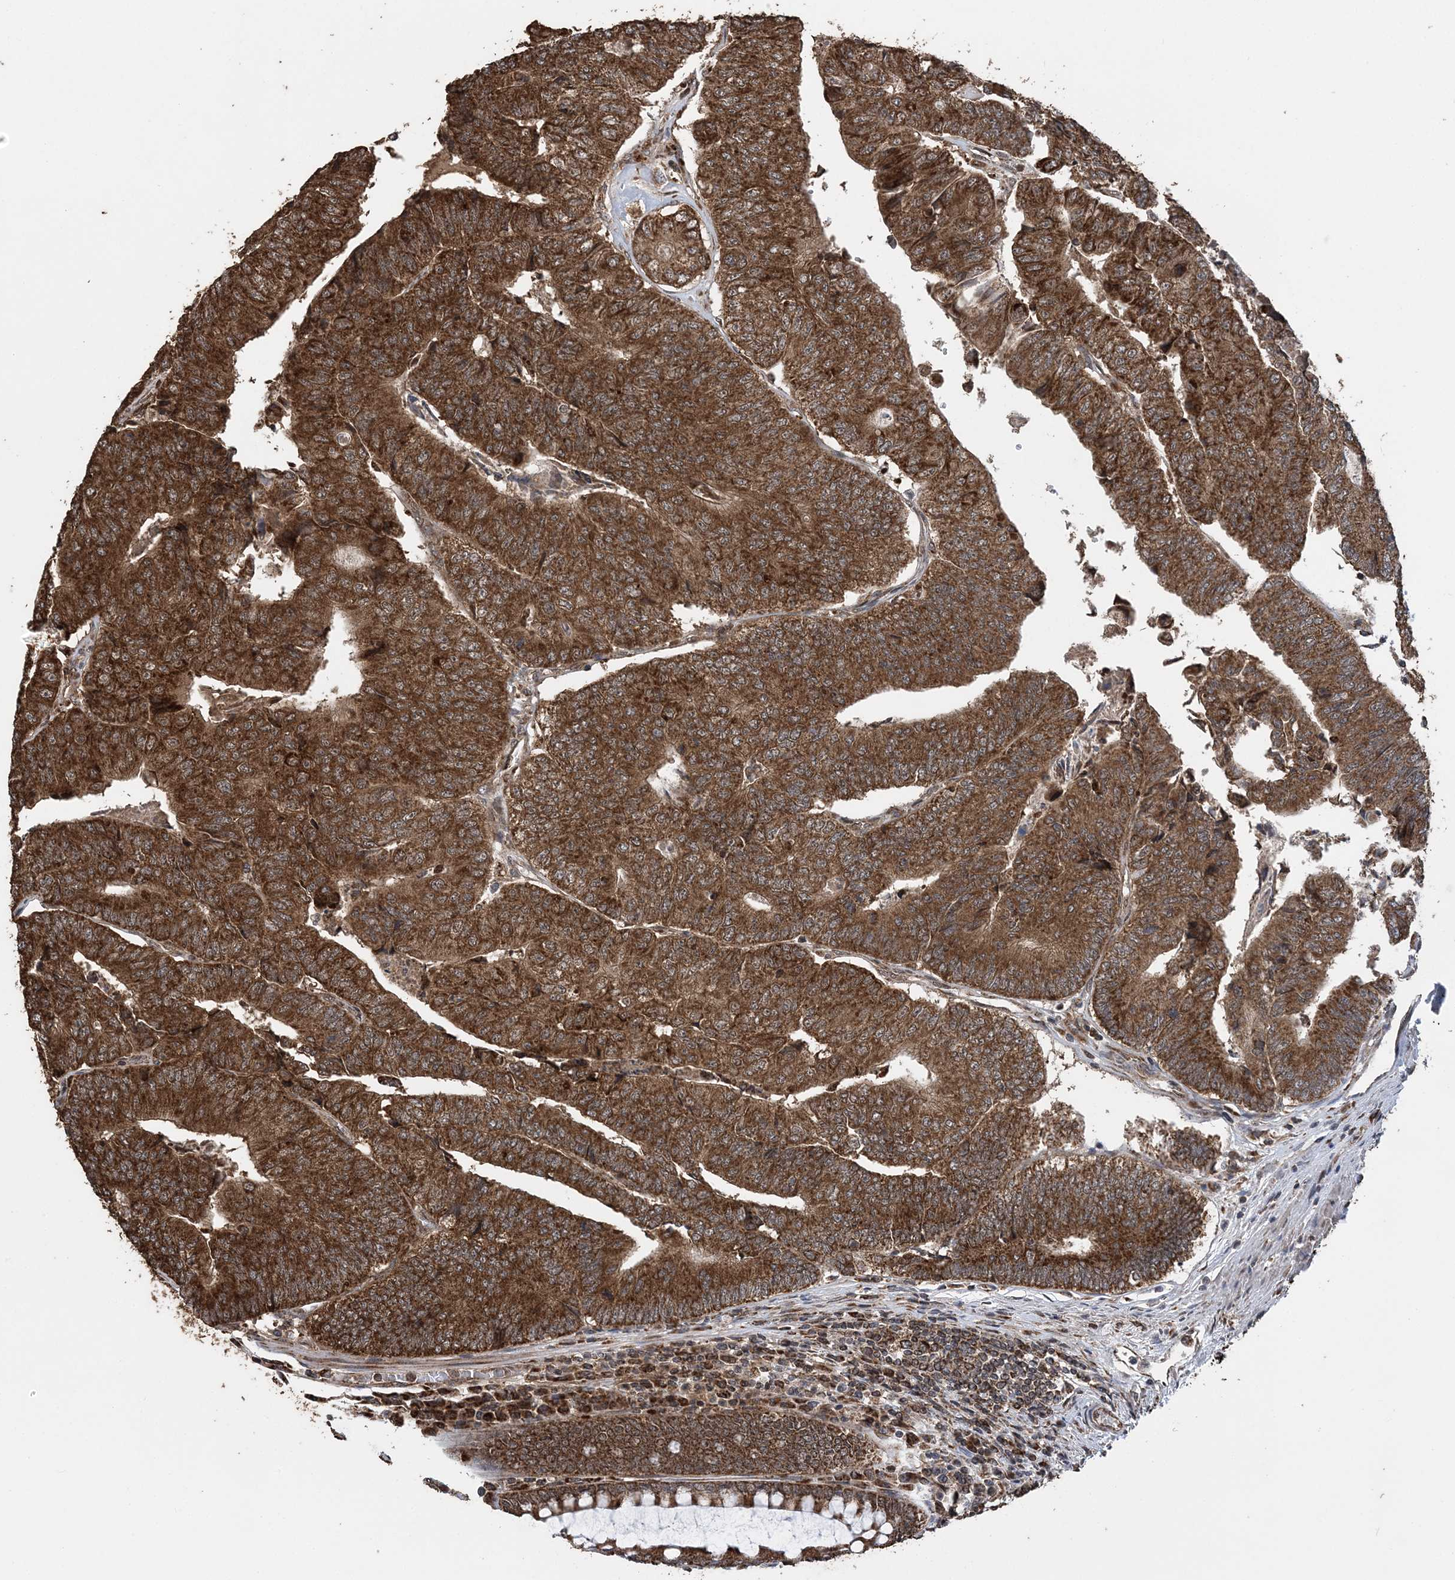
{"staining": {"intensity": "strong", "quantity": ">75%", "location": "cytoplasmic/membranous"}, "tissue": "colorectal cancer", "cell_type": "Tumor cells", "image_type": "cancer", "snomed": [{"axis": "morphology", "description": "Adenocarcinoma, NOS"}, {"axis": "topography", "description": "Colon"}], "caption": "A high amount of strong cytoplasmic/membranous positivity is identified in approximately >75% of tumor cells in colorectal cancer (adenocarcinoma) tissue.", "gene": "PCBP1", "patient": {"sex": "female", "age": 67}}